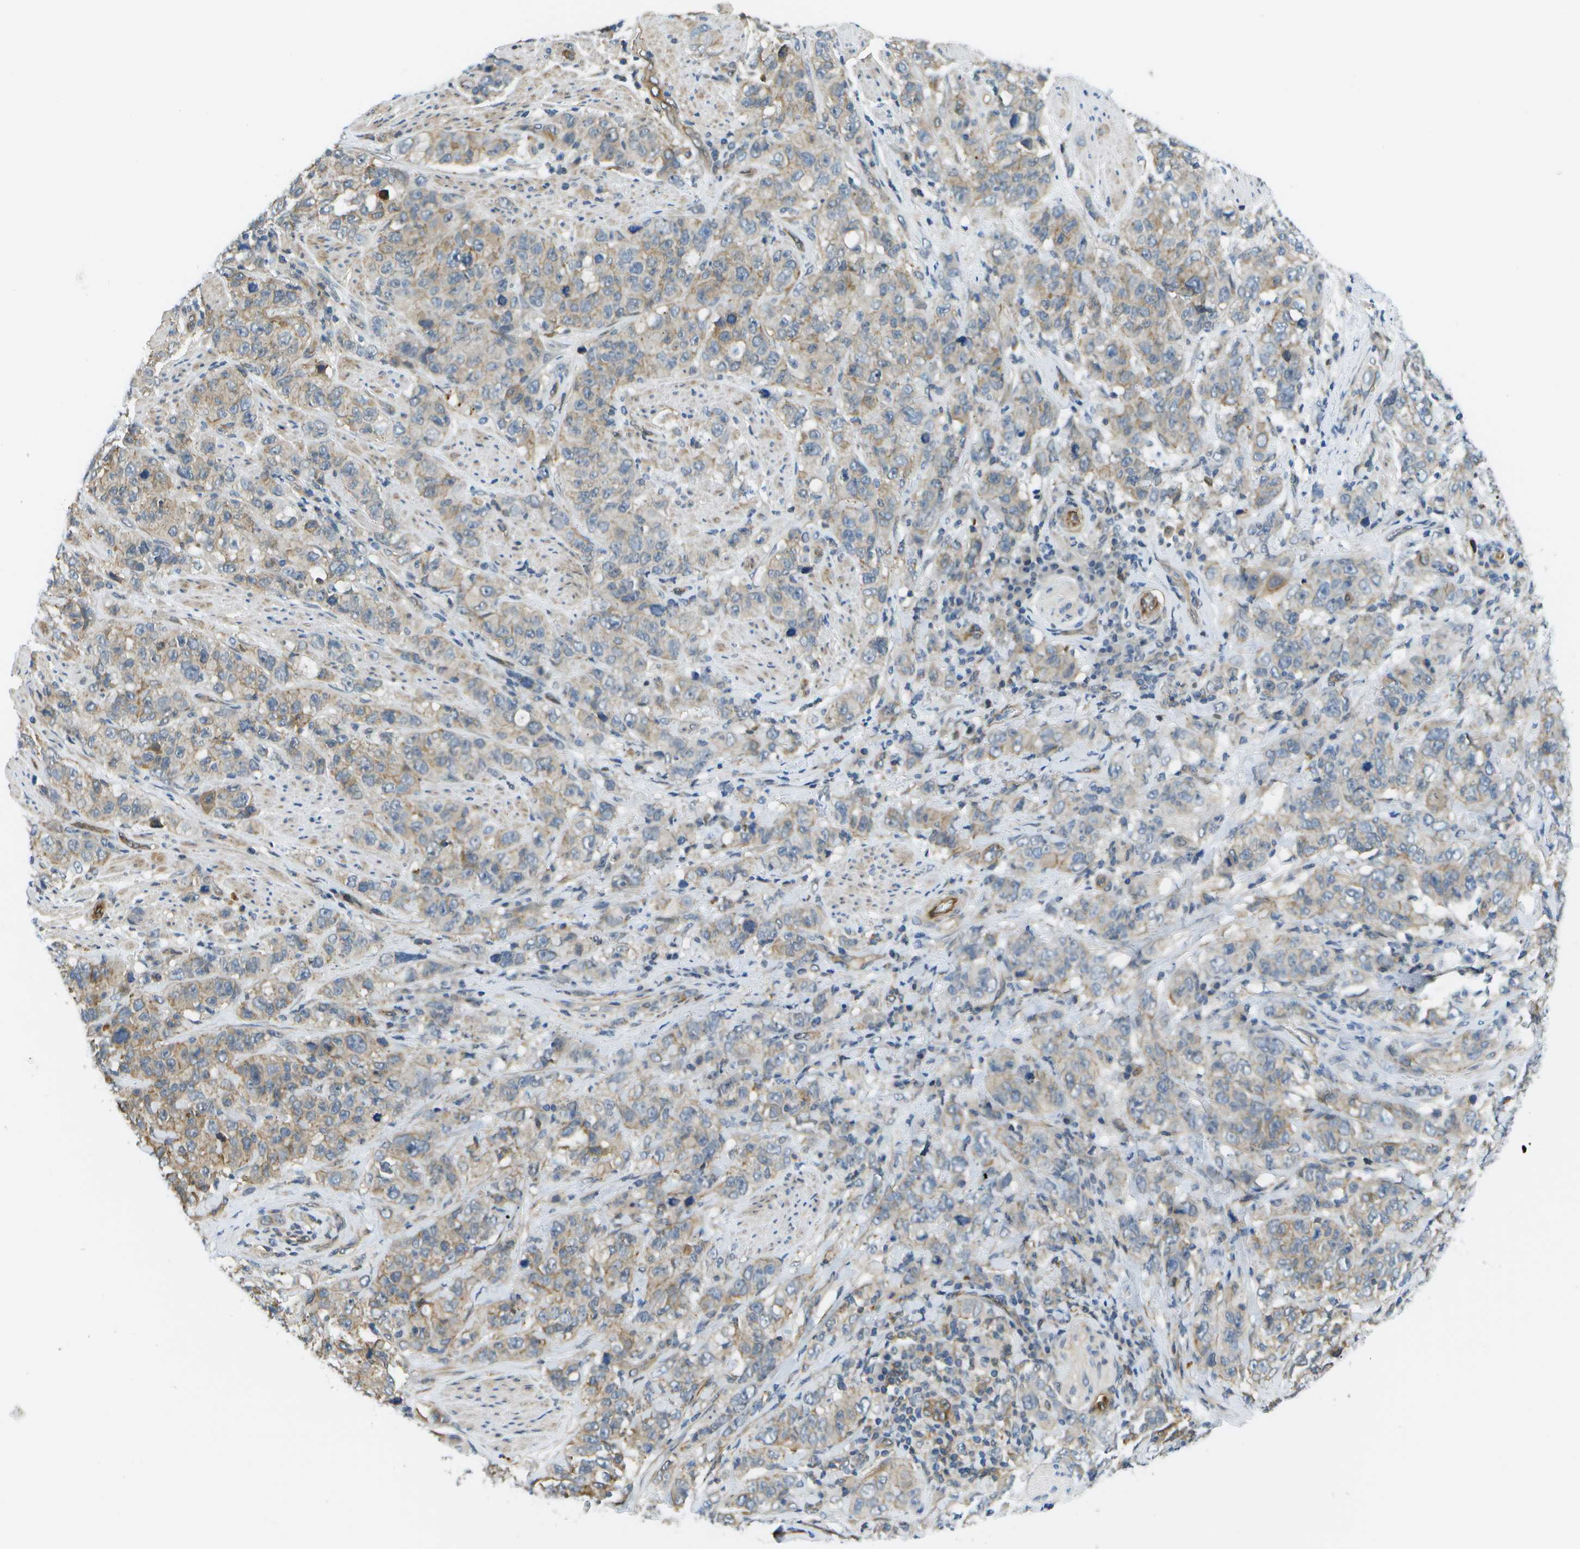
{"staining": {"intensity": "weak", "quantity": ">75%", "location": "cytoplasmic/membranous"}, "tissue": "stomach cancer", "cell_type": "Tumor cells", "image_type": "cancer", "snomed": [{"axis": "morphology", "description": "Adenocarcinoma, NOS"}, {"axis": "topography", "description": "Stomach"}], "caption": "Tumor cells show weak cytoplasmic/membranous expression in approximately >75% of cells in stomach cancer.", "gene": "KIAA0040", "patient": {"sex": "male", "age": 48}}